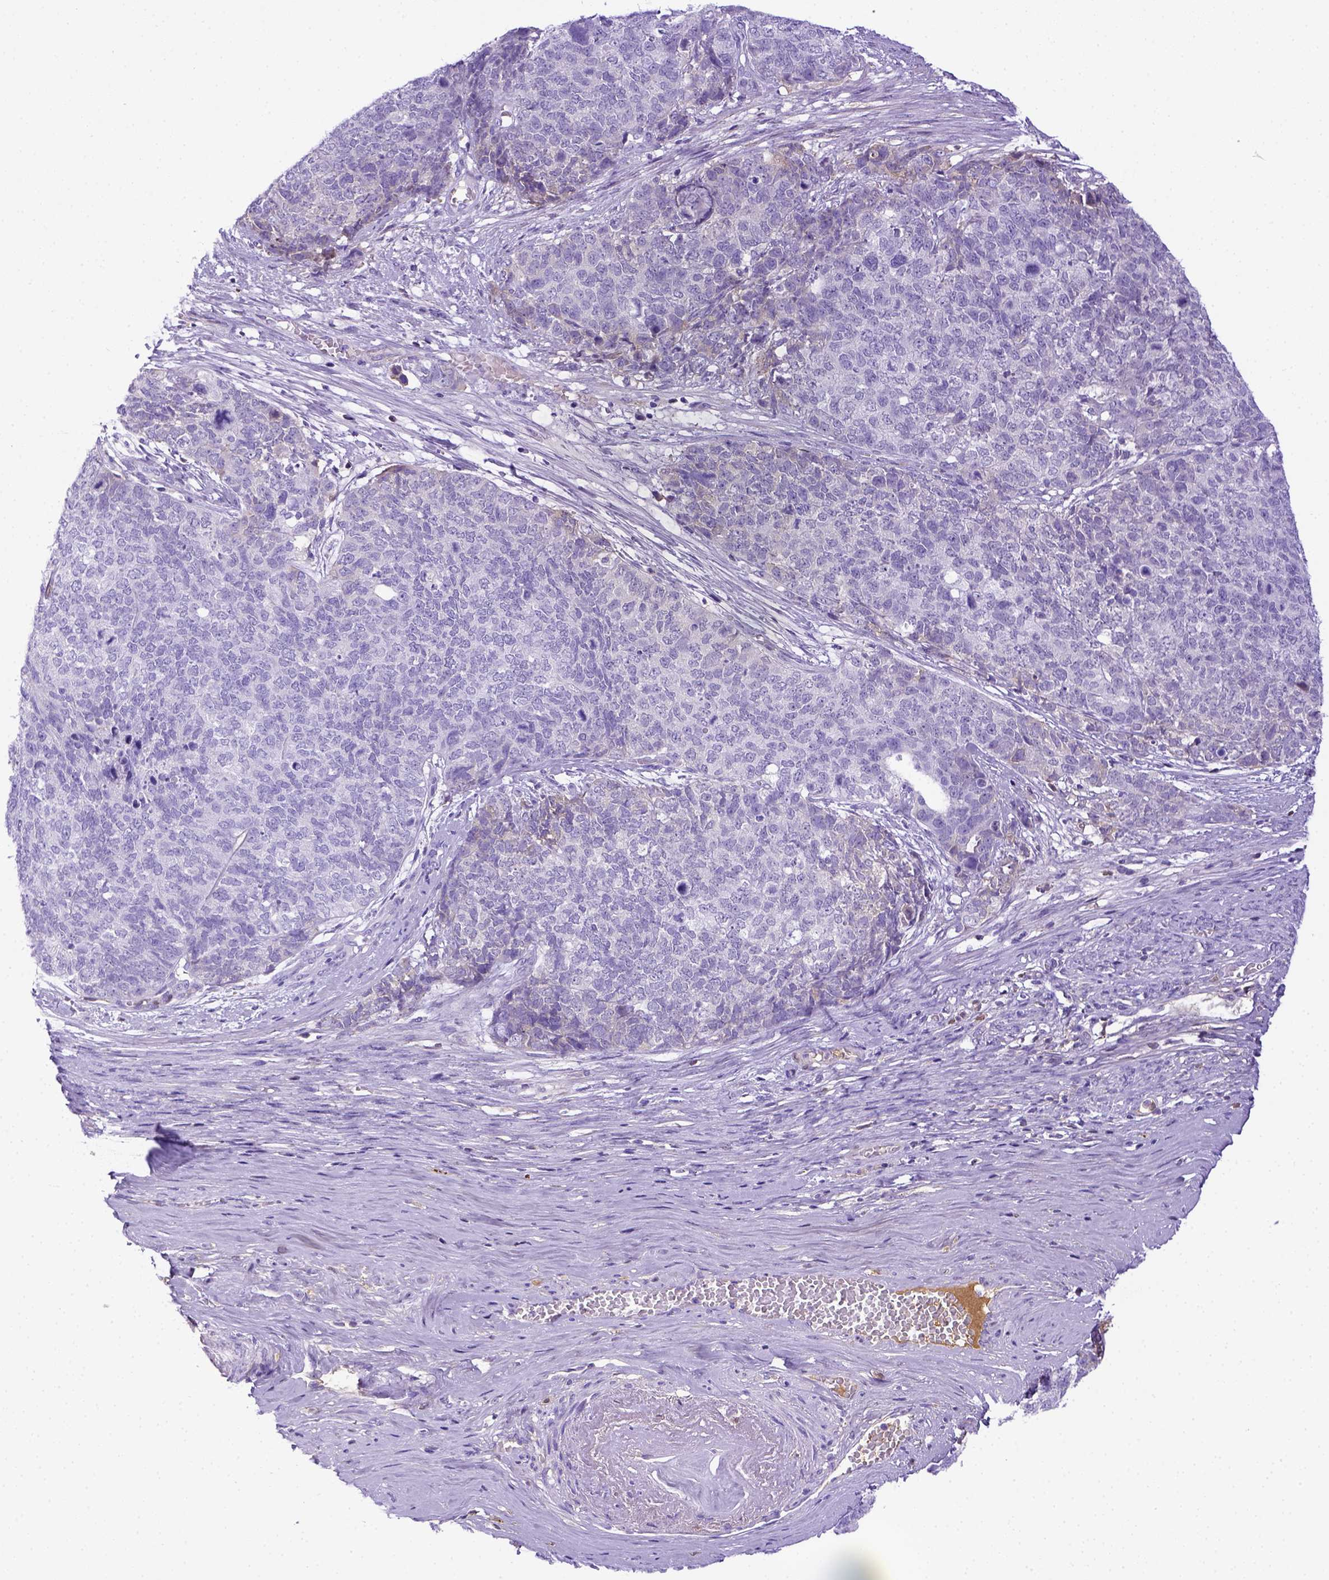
{"staining": {"intensity": "negative", "quantity": "none", "location": "none"}, "tissue": "cervical cancer", "cell_type": "Tumor cells", "image_type": "cancer", "snomed": [{"axis": "morphology", "description": "Squamous cell carcinoma, NOS"}, {"axis": "topography", "description": "Cervix"}], "caption": "Image shows no significant protein expression in tumor cells of squamous cell carcinoma (cervical).", "gene": "ITIH4", "patient": {"sex": "female", "age": 63}}